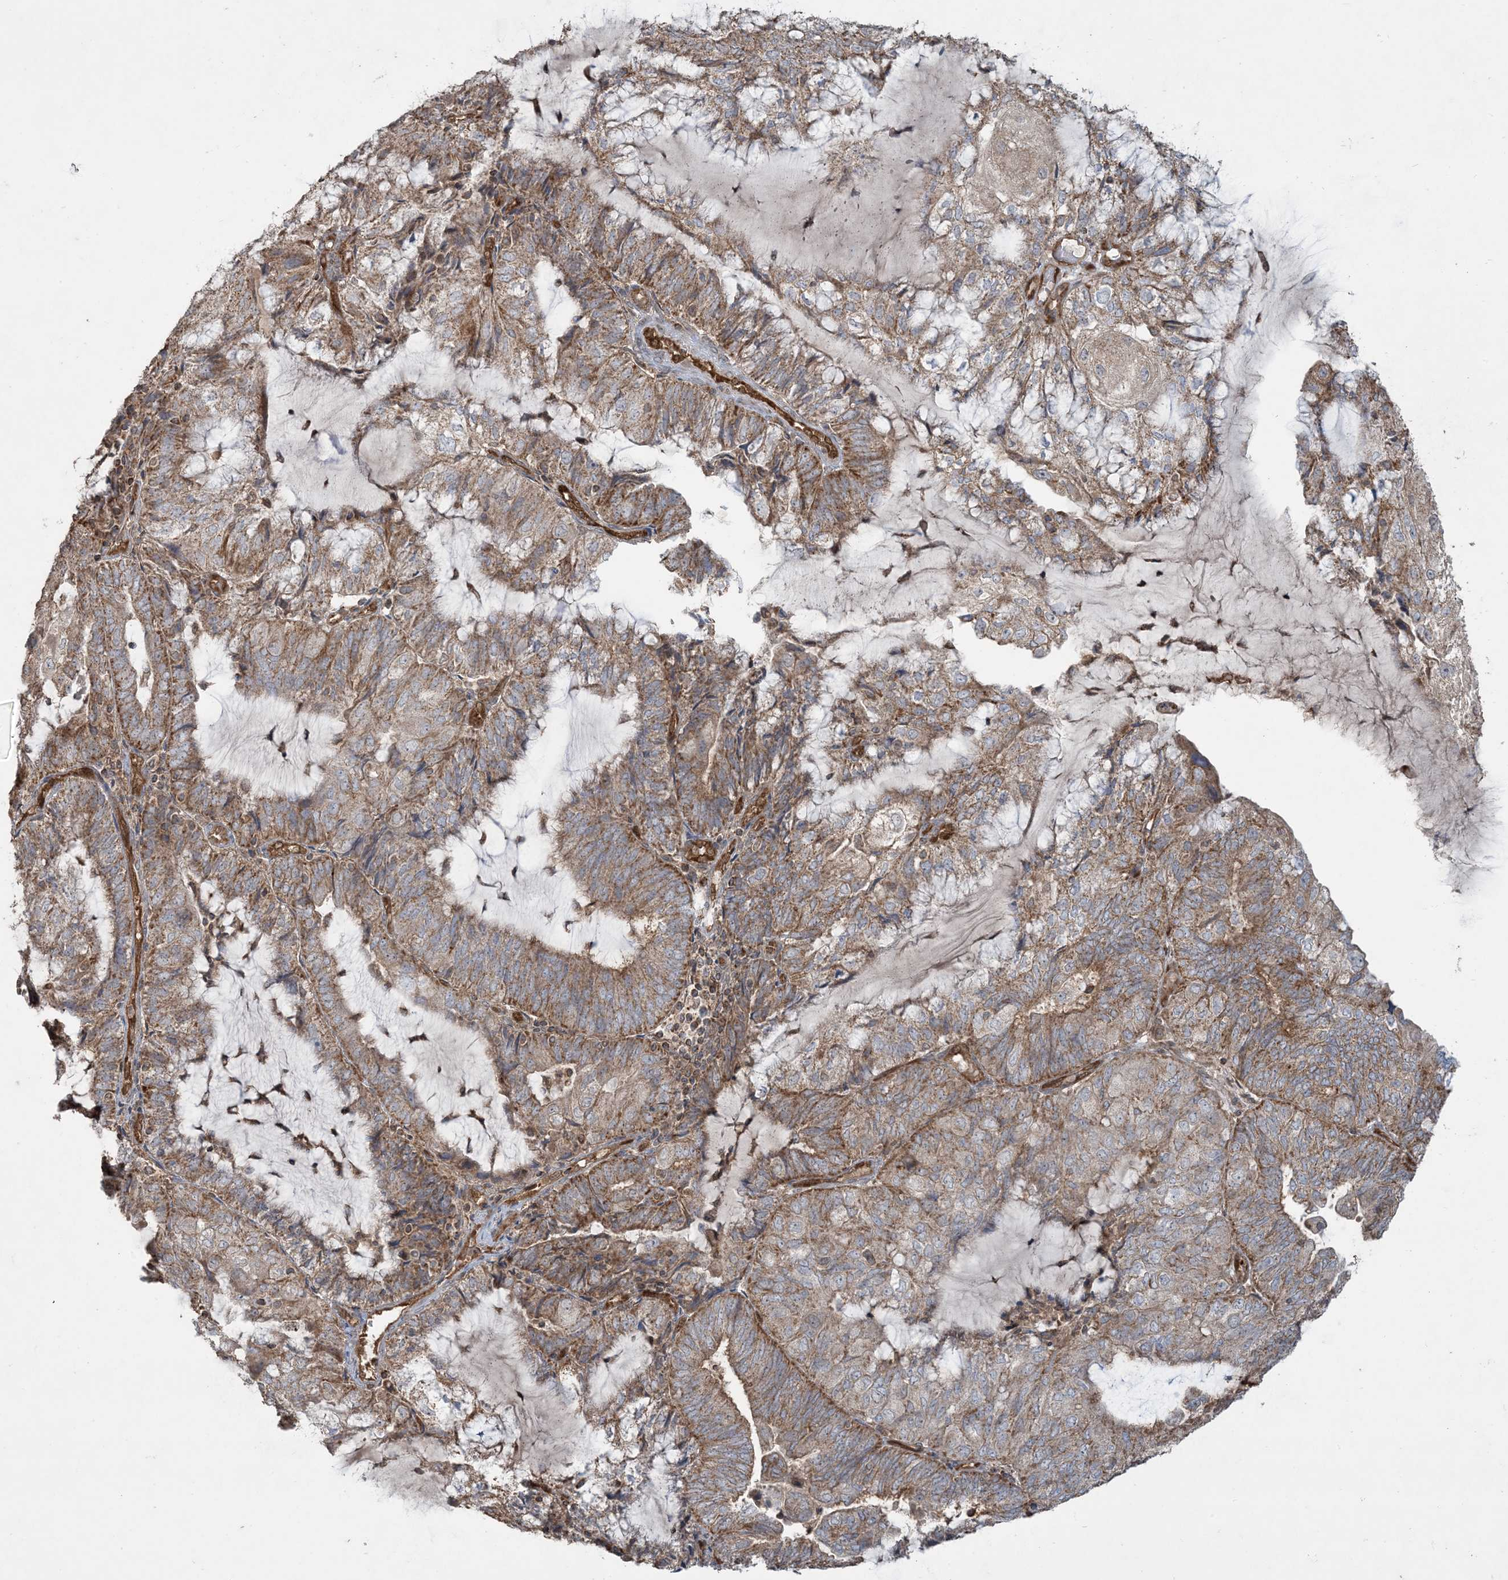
{"staining": {"intensity": "moderate", "quantity": ">75%", "location": "cytoplasmic/membranous"}, "tissue": "endometrial cancer", "cell_type": "Tumor cells", "image_type": "cancer", "snomed": [{"axis": "morphology", "description": "Adenocarcinoma, NOS"}, {"axis": "topography", "description": "Endometrium"}], "caption": "Immunohistochemical staining of endometrial adenocarcinoma shows moderate cytoplasmic/membranous protein expression in about >75% of tumor cells.", "gene": "PPM1F", "patient": {"sex": "female", "age": 81}}